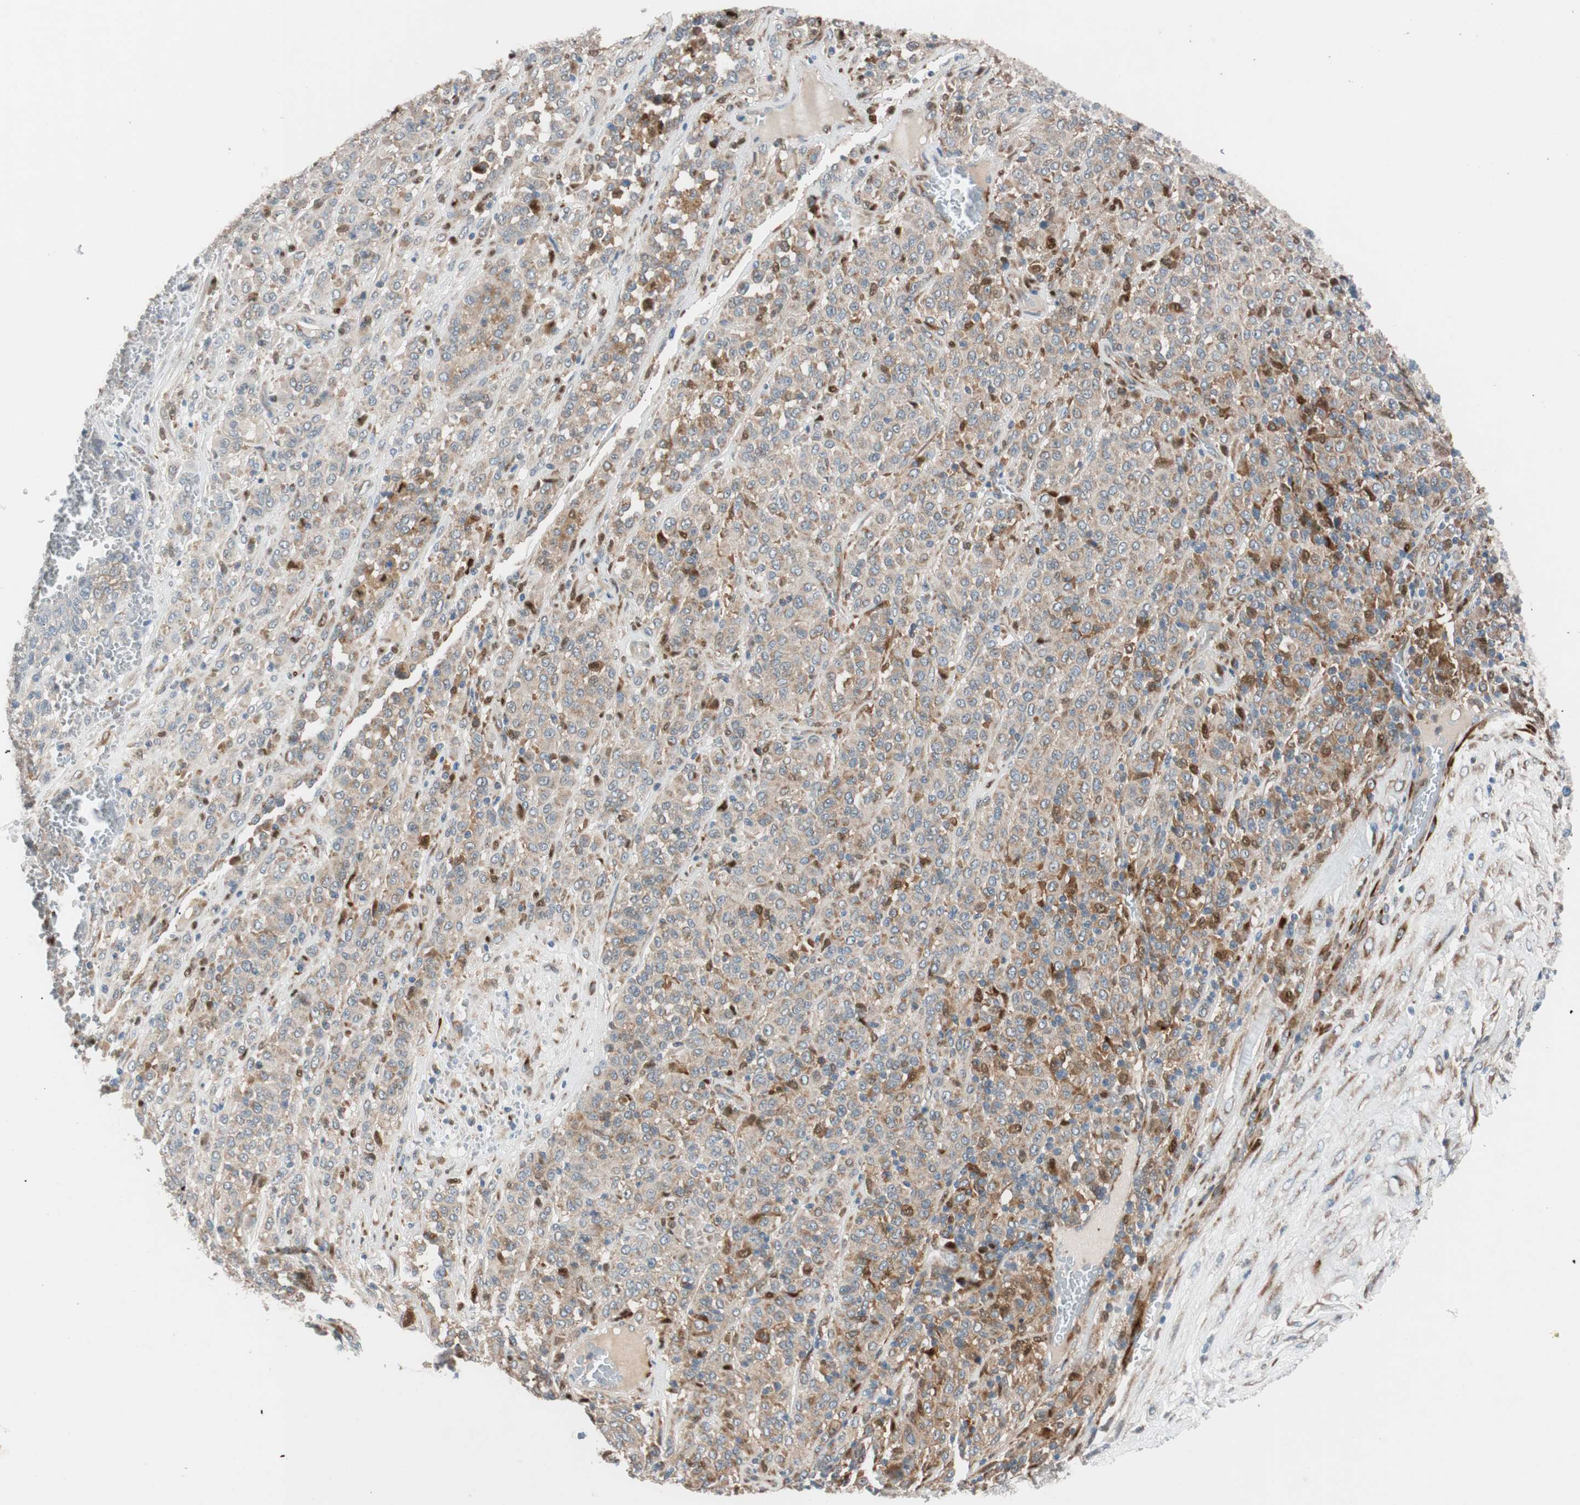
{"staining": {"intensity": "moderate", "quantity": ">75%", "location": "cytoplasmic/membranous"}, "tissue": "melanoma", "cell_type": "Tumor cells", "image_type": "cancer", "snomed": [{"axis": "morphology", "description": "Malignant melanoma, Metastatic site"}, {"axis": "topography", "description": "Pancreas"}], "caption": "A brown stain highlights moderate cytoplasmic/membranous positivity of a protein in human malignant melanoma (metastatic site) tumor cells.", "gene": "FAAH", "patient": {"sex": "female", "age": 30}}